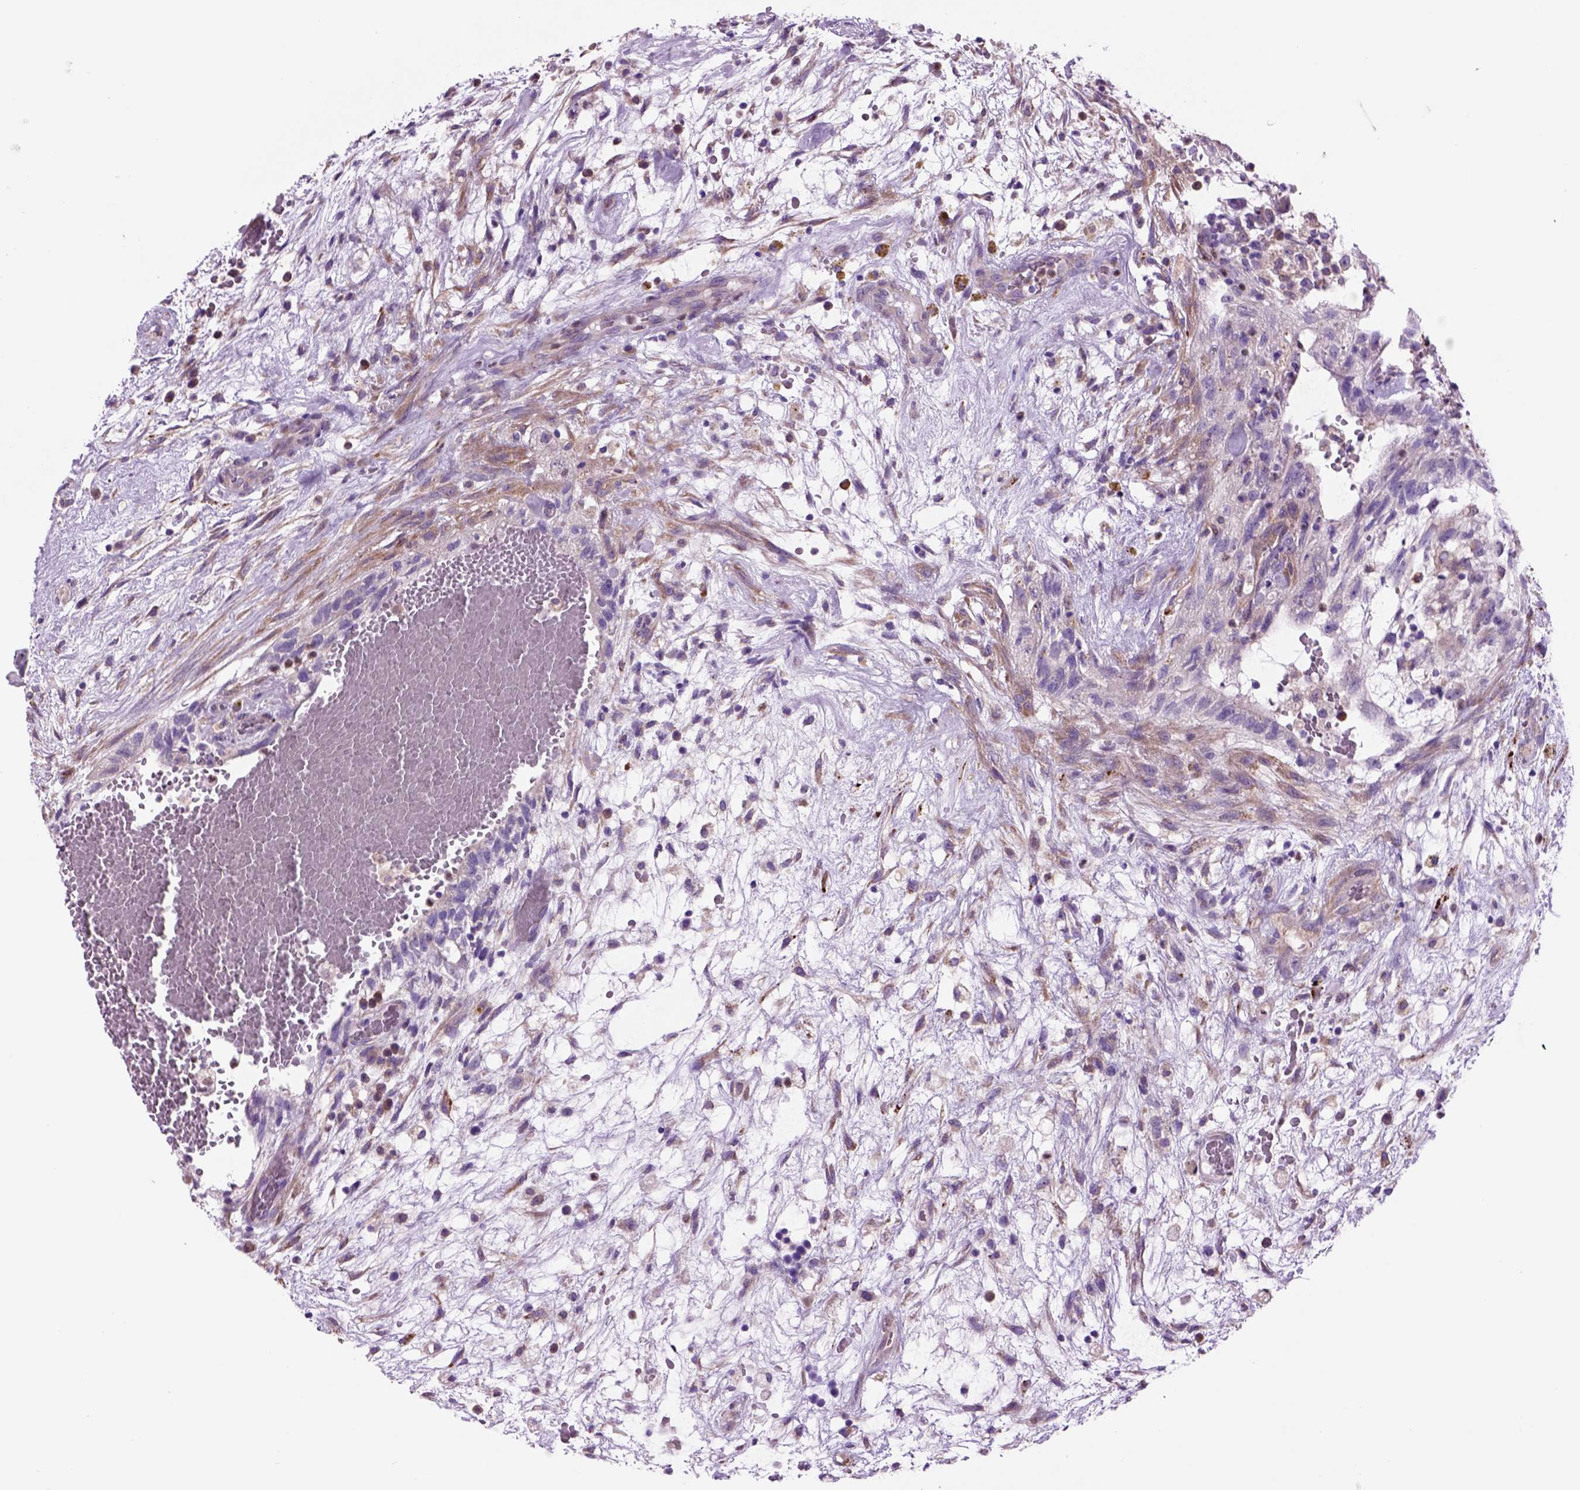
{"staining": {"intensity": "negative", "quantity": "none", "location": "none"}, "tissue": "testis cancer", "cell_type": "Tumor cells", "image_type": "cancer", "snomed": [{"axis": "morphology", "description": "Normal tissue, NOS"}, {"axis": "morphology", "description": "Carcinoma, Embryonal, NOS"}, {"axis": "topography", "description": "Testis"}], "caption": "This is an immunohistochemistry image of embryonal carcinoma (testis). There is no expression in tumor cells.", "gene": "PIAS3", "patient": {"sex": "male", "age": 32}}